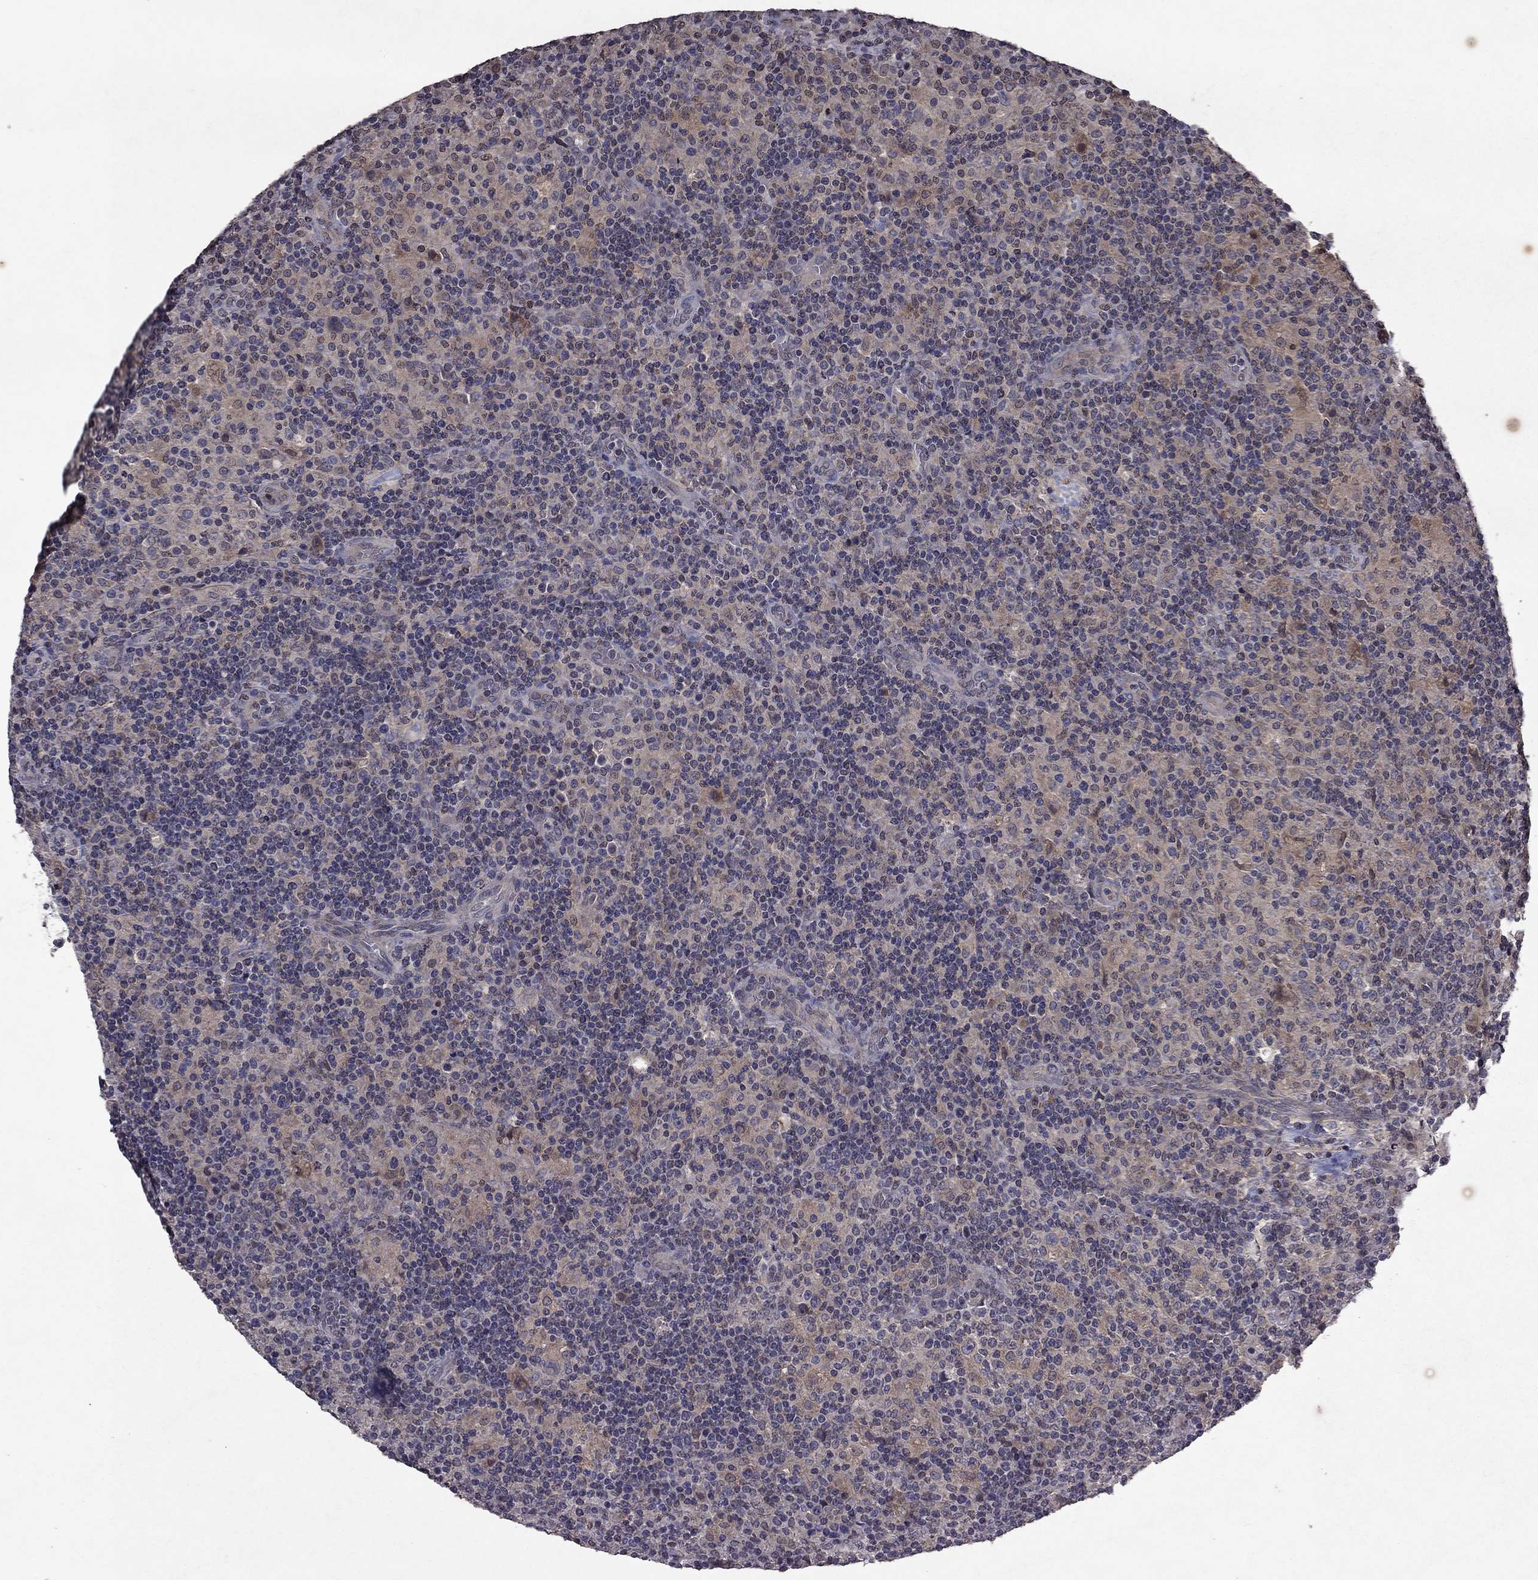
{"staining": {"intensity": "weak", "quantity": ">75%", "location": "cytoplasmic/membranous"}, "tissue": "lymphoma", "cell_type": "Tumor cells", "image_type": "cancer", "snomed": [{"axis": "morphology", "description": "Hodgkin's disease, NOS"}, {"axis": "topography", "description": "Lymph node"}], "caption": "Protein expression analysis of human Hodgkin's disease reveals weak cytoplasmic/membranous staining in approximately >75% of tumor cells.", "gene": "TTC38", "patient": {"sex": "male", "age": 70}}